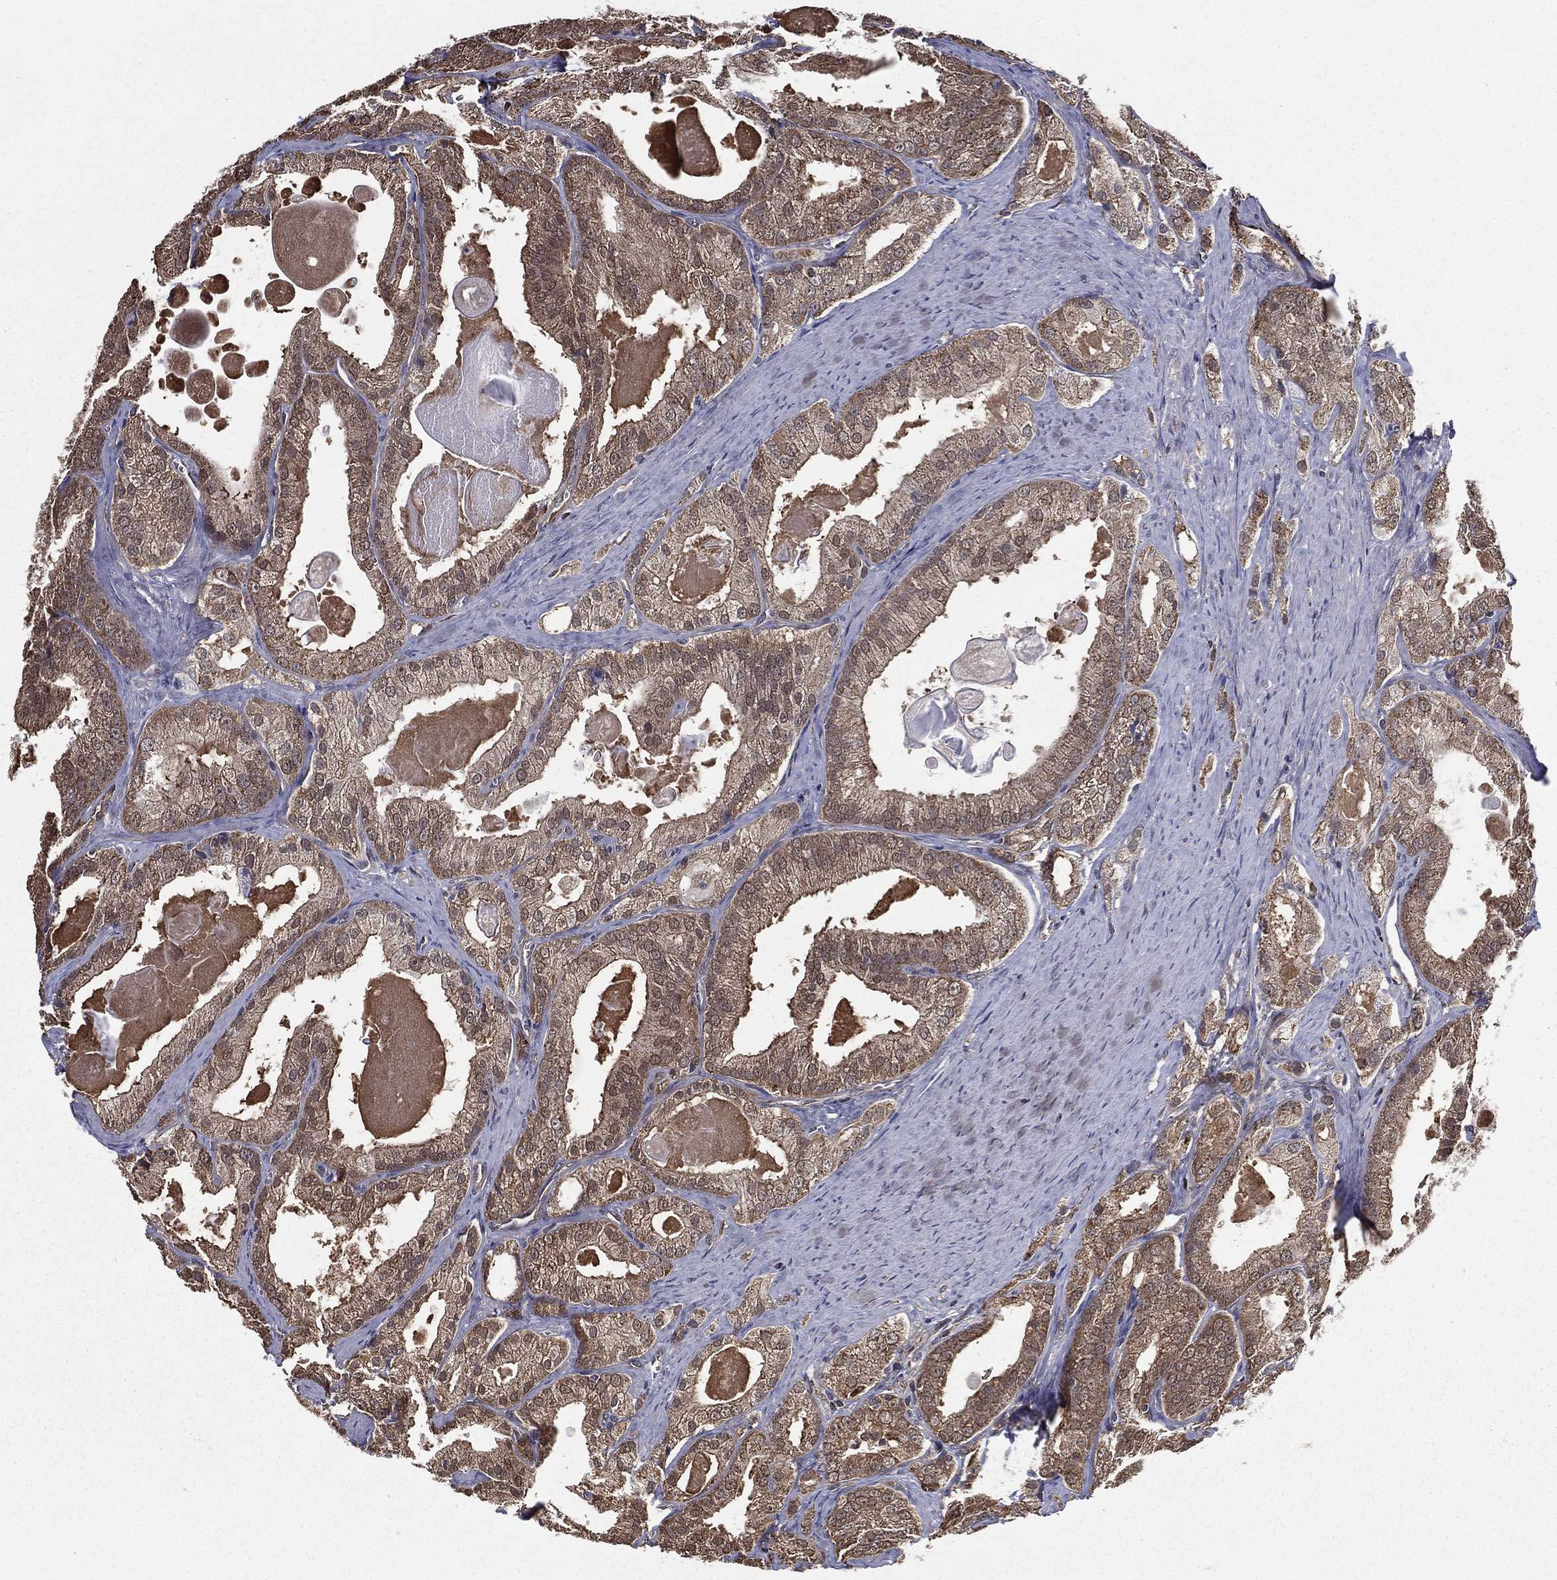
{"staining": {"intensity": "moderate", "quantity": ">75%", "location": "cytoplasmic/membranous"}, "tissue": "prostate cancer", "cell_type": "Tumor cells", "image_type": "cancer", "snomed": [{"axis": "morphology", "description": "Adenocarcinoma, NOS"}, {"axis": "morphology", "description": "Adenocarcinoma, High grade"}, {"axis": "topography", "description": "Prostate"}], "caption": "A brown stain shows moderate cytoplasmic/membranous positivity of a protein in prostate cancer (adenocarcinoma (high-grade)) tumor cells.", "gene": "RIGI", "patient": {"sex": "male", "age": 70}}